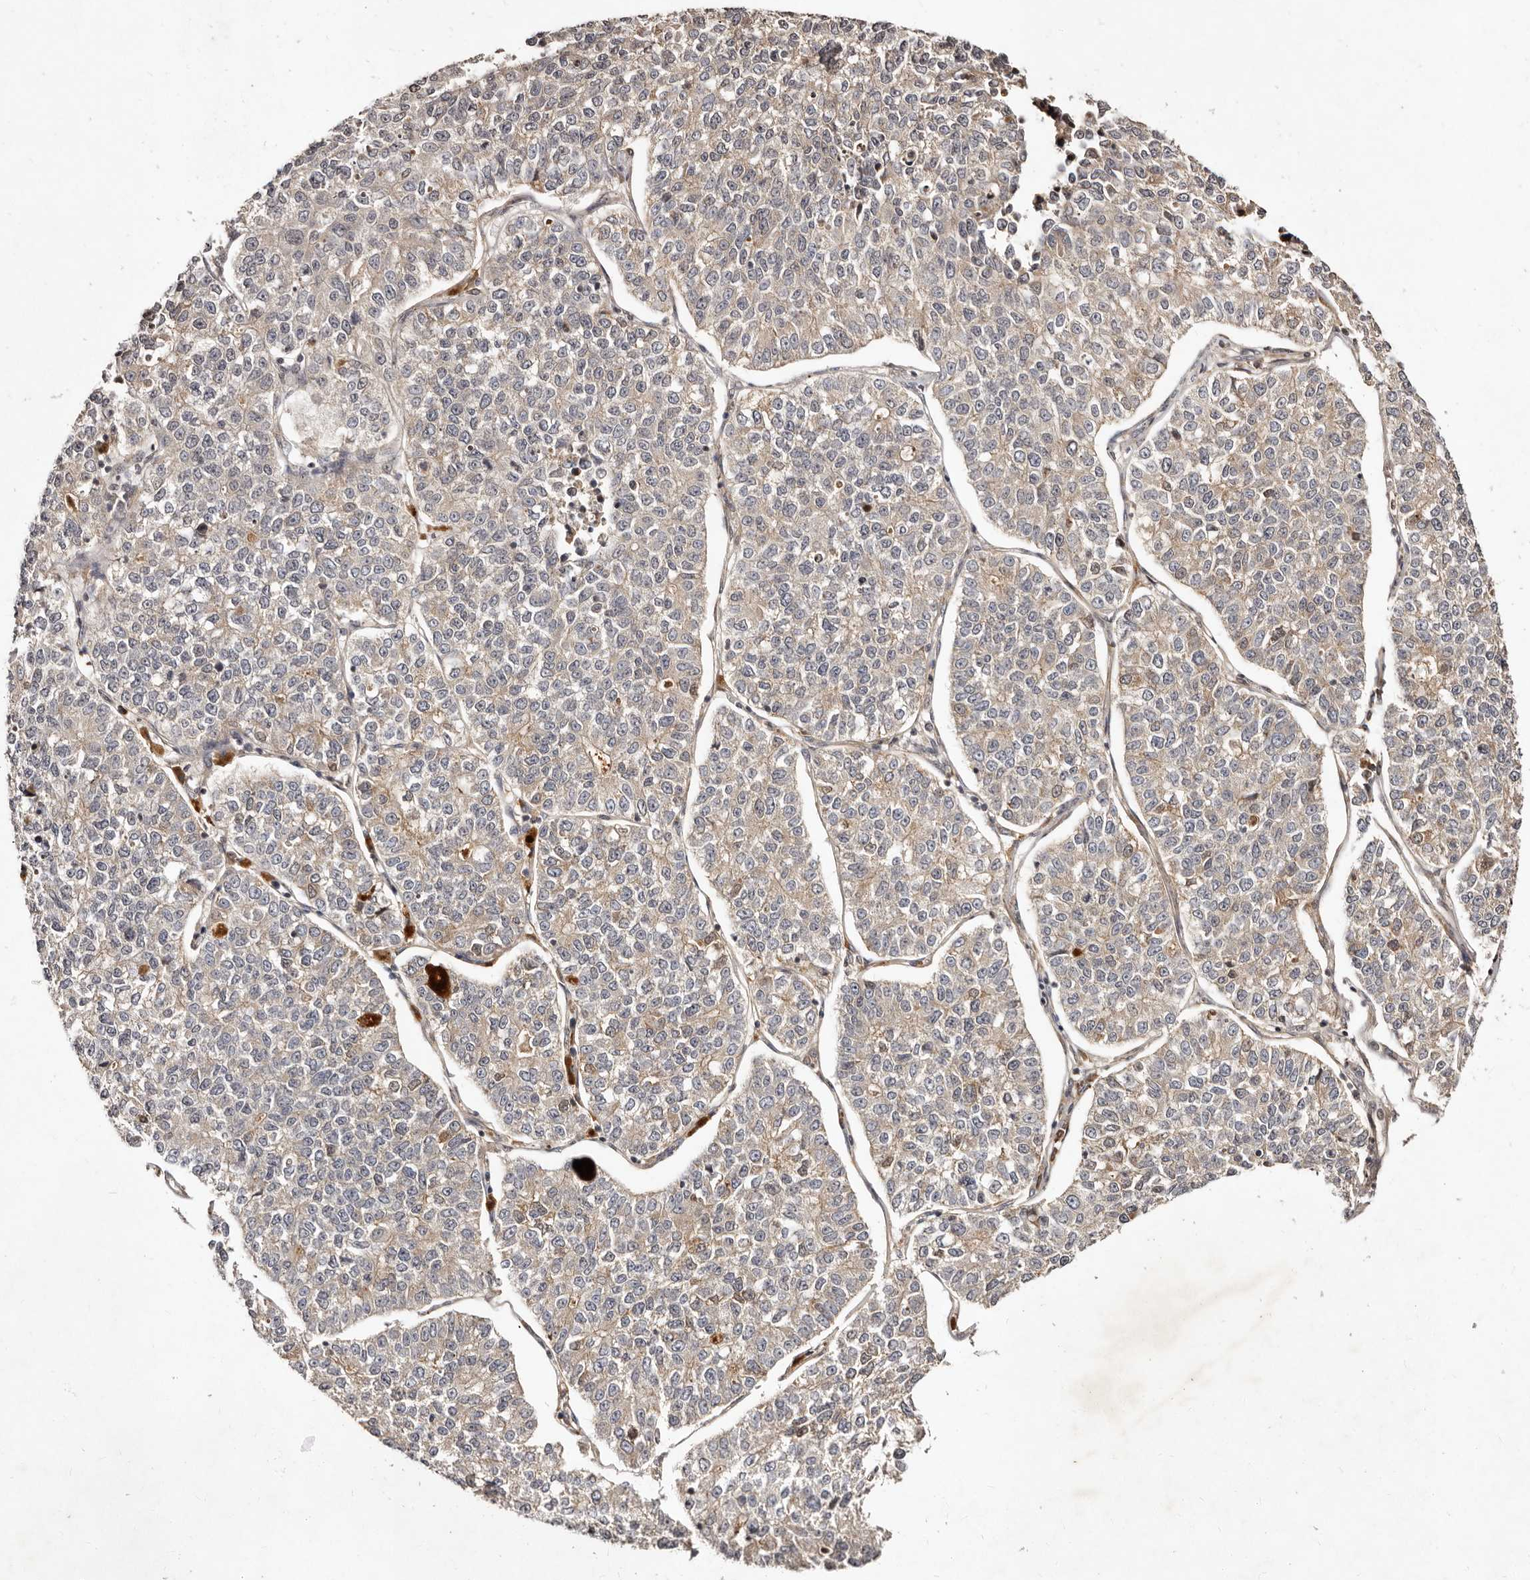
{"staining": {"intensity": "weak", "quantity": "25%-75%", "location": "cytoplasmic/membranous"}, "tissue": "lung cancer", "cell_type": "Tumor cells", "image_type": "cancer", "snomed": [{"axis": "morphology", "description": "Adenocarcinoma, NOS"}, {"axis": "topography", "description": "Lung"}], "caption": "The photomicrograph reveals staining of lung adenocarcinoma, revealing weak cytoplasmic/membranous protein expression (brown color) within tumor cells. The protein of interest is stained brown, and the nuclei are stained in blue (DAB IHC with brightfield microscopy, high magnification).", "gene": "LCORL", "patient": {"sex": "male", "age": 49}}